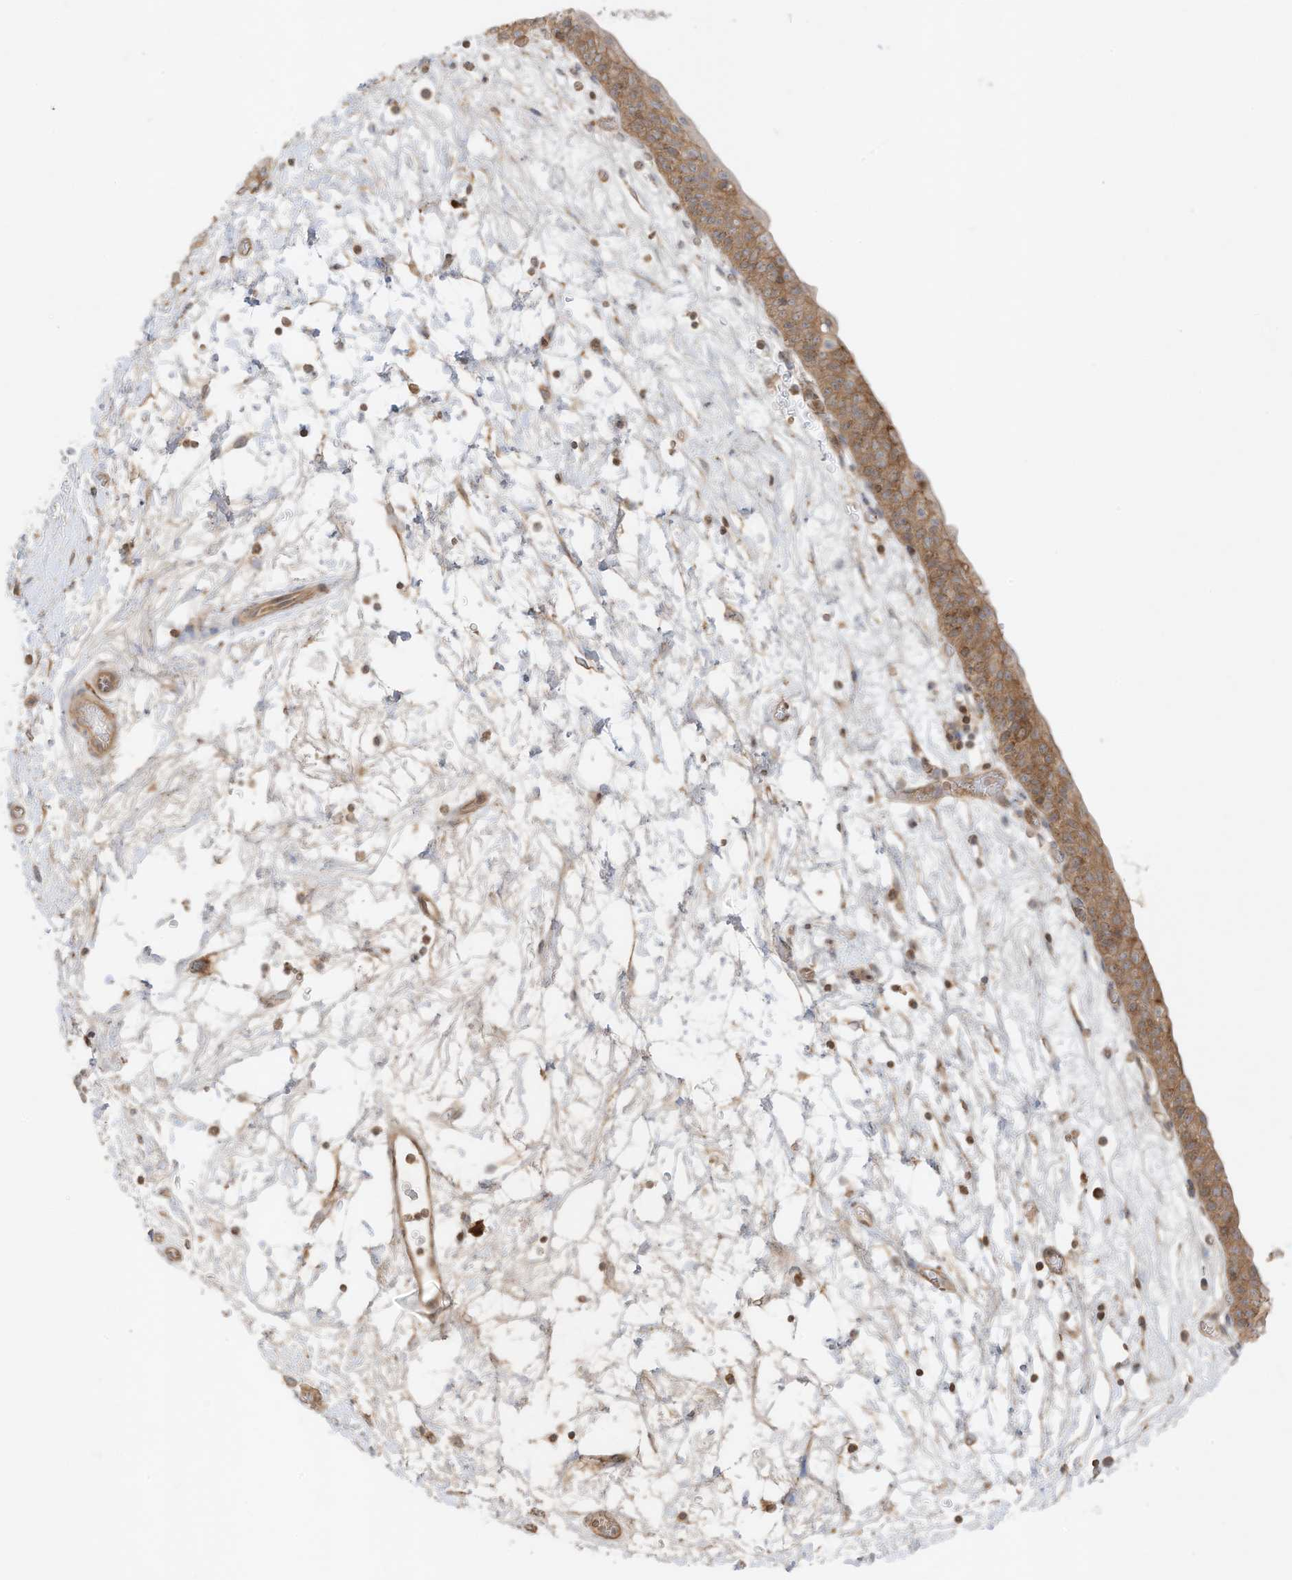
{"staining": {"intensity": "moderate", "quantity": "25%-75%", "location": "cytoplasmic/membranous"}, "tissue": "urinary bladder", "cell_type": "Urothelial cells", "image_type": "normal", "snomed": [{"axis": "morphology", "description": "Normal tissue, NOS"}, {"axis": "topography", "description": "Urinary bladder"}], "caption": "IHC staining of unremarkable urinary bladder, which displays medium levels of moderate cytoplasmic/membranous positivity in approximately 25%-75% of urothelial cells indicating moderate cytoplasmic/membranous protein expression. The staining was performed using DAB (brown) for protein detection and nuclei were counterstained in hematoxylin (blue).", "gene": "SLC25A12", "patient": {"sex": "male", "age": 83}}